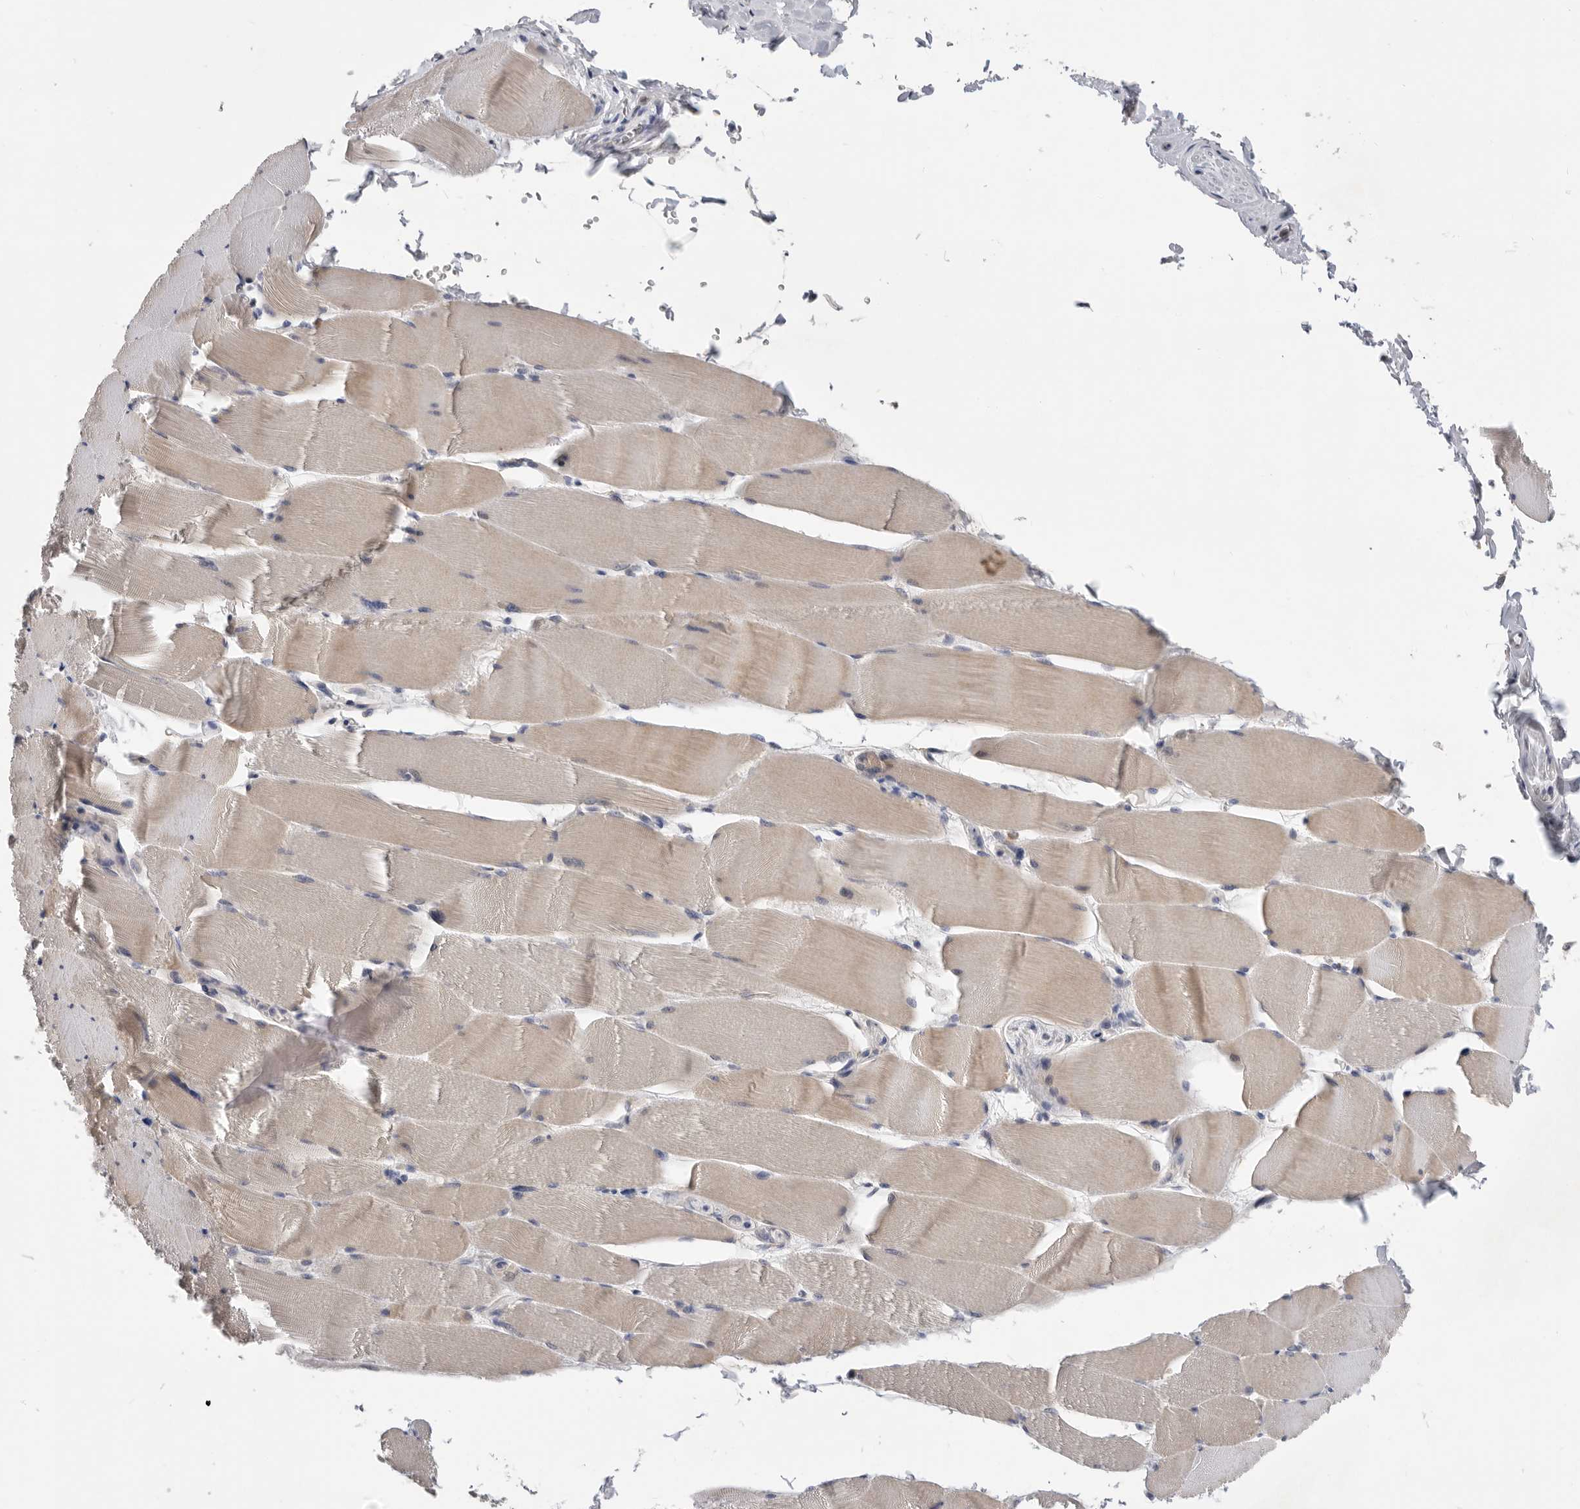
{"staining": {"intensity": "weak", "quantity": ">75%", "location": "cytoplasmic/membranous"}, "tissue": "skeletal muscle", "cell_type": "Myocytes", "image_type": "normal", "snomed": [{"axis": "morphology", "description": "Normal tissue, NOS"}, {"axis": "topography", "description": "Skeletal muscle"}], "caption": "High-power microscopy captured an immunohistochemistry histopathology image of benign skeletal muscle, revealing weak cytoplasmic/membranous positivity in about >75% of myocytes.", "gene": "MTFR1L", "patient": {"sex": "male", "age": 62}}